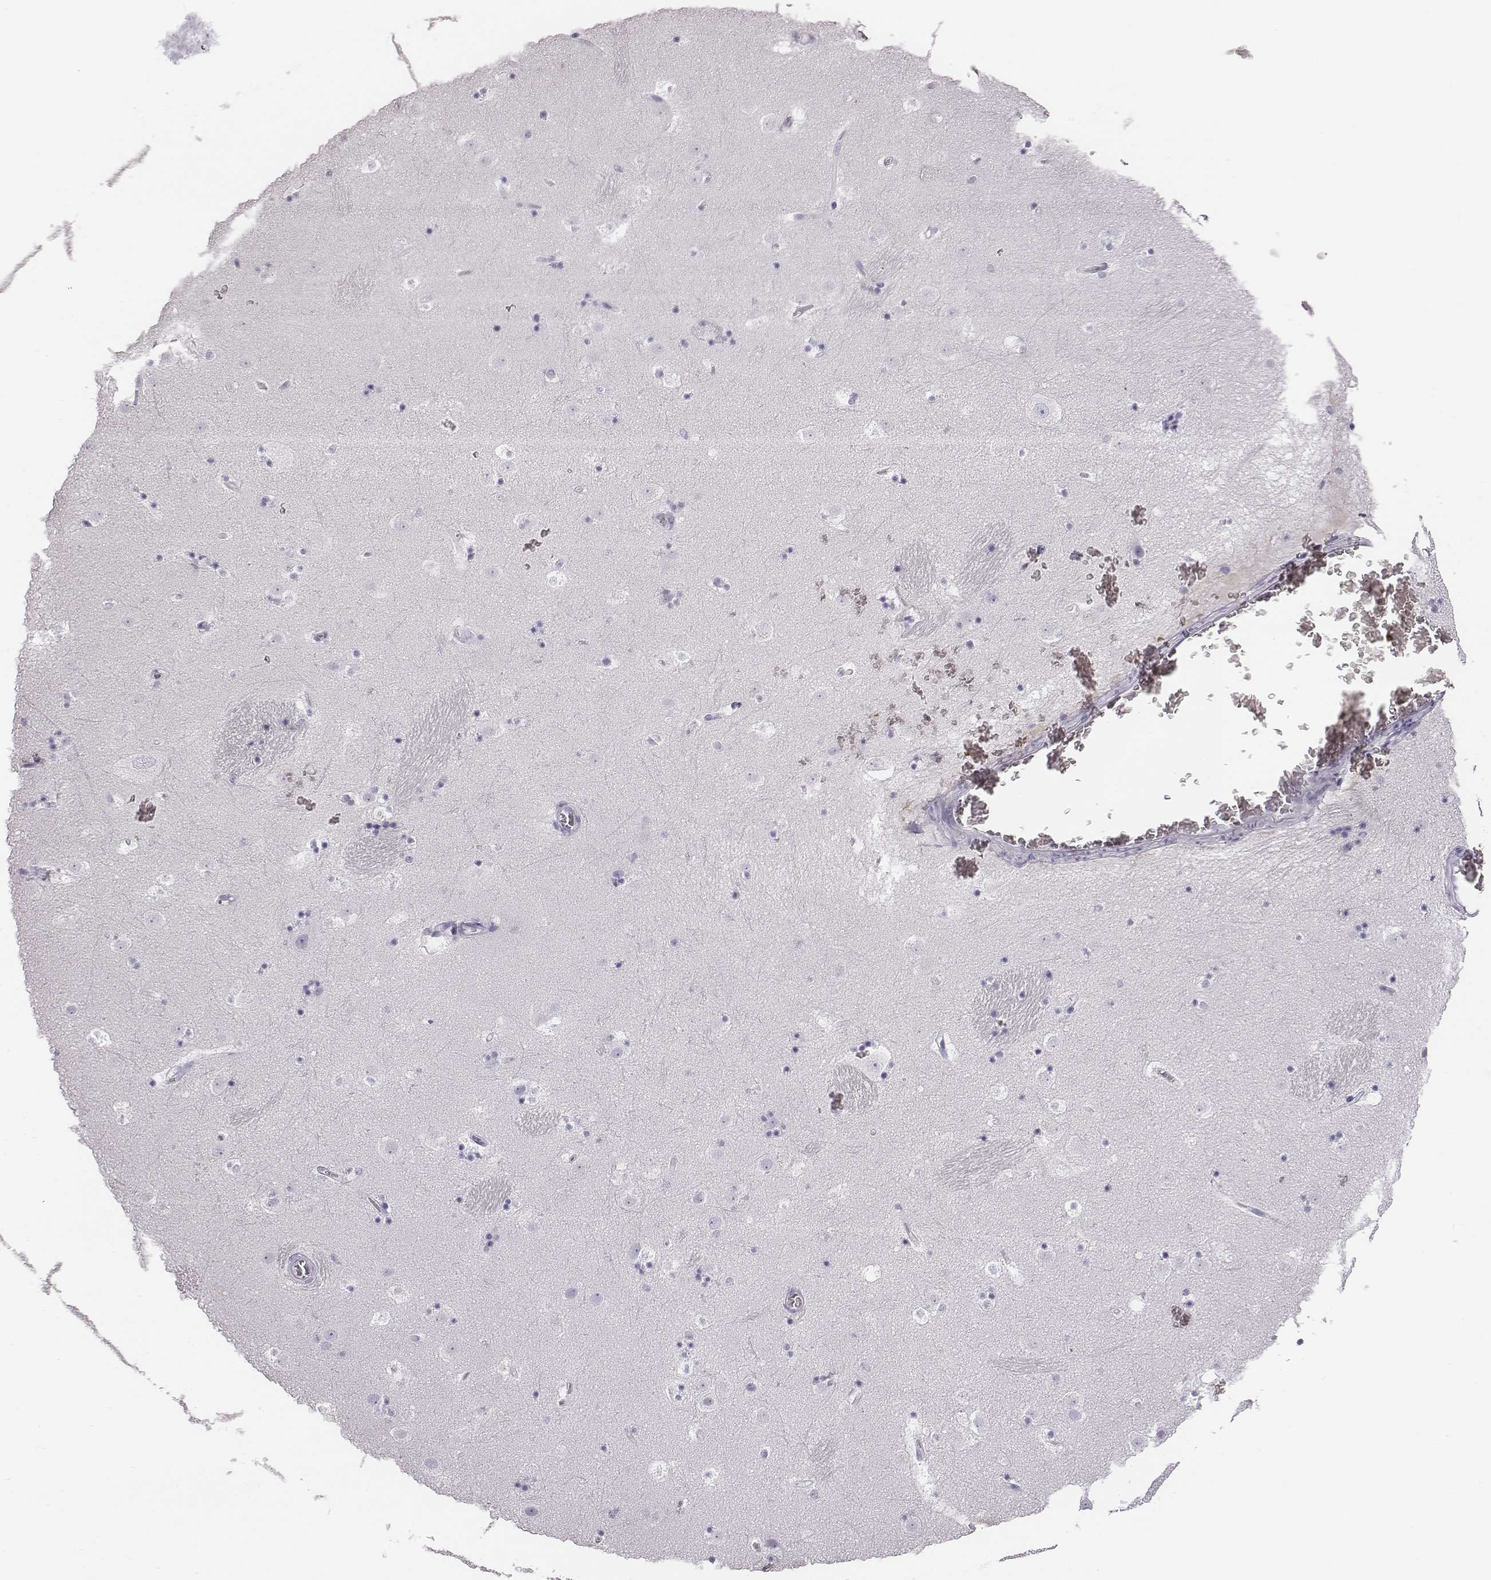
{"staining": {"intensity": "negative", "quantity": "none", "location": "none"}, "tissue": "caudate", "cell_type": "Glial cells", "image_type": "normal", "snomed": [{"axis": "morphology", "description": "Normal tissue, NOS"}, {"axis": "topography", "description": "Lateral ventricle wall"}], "caption": "This micrograph is of normal caudate stained with immunohistochemistry to label a protein in brown with the nuclei are counter-stained blue. There is no expression in glial cells.", "gene": "HBZ", "patient": {"sex": "male", "age": 37}}